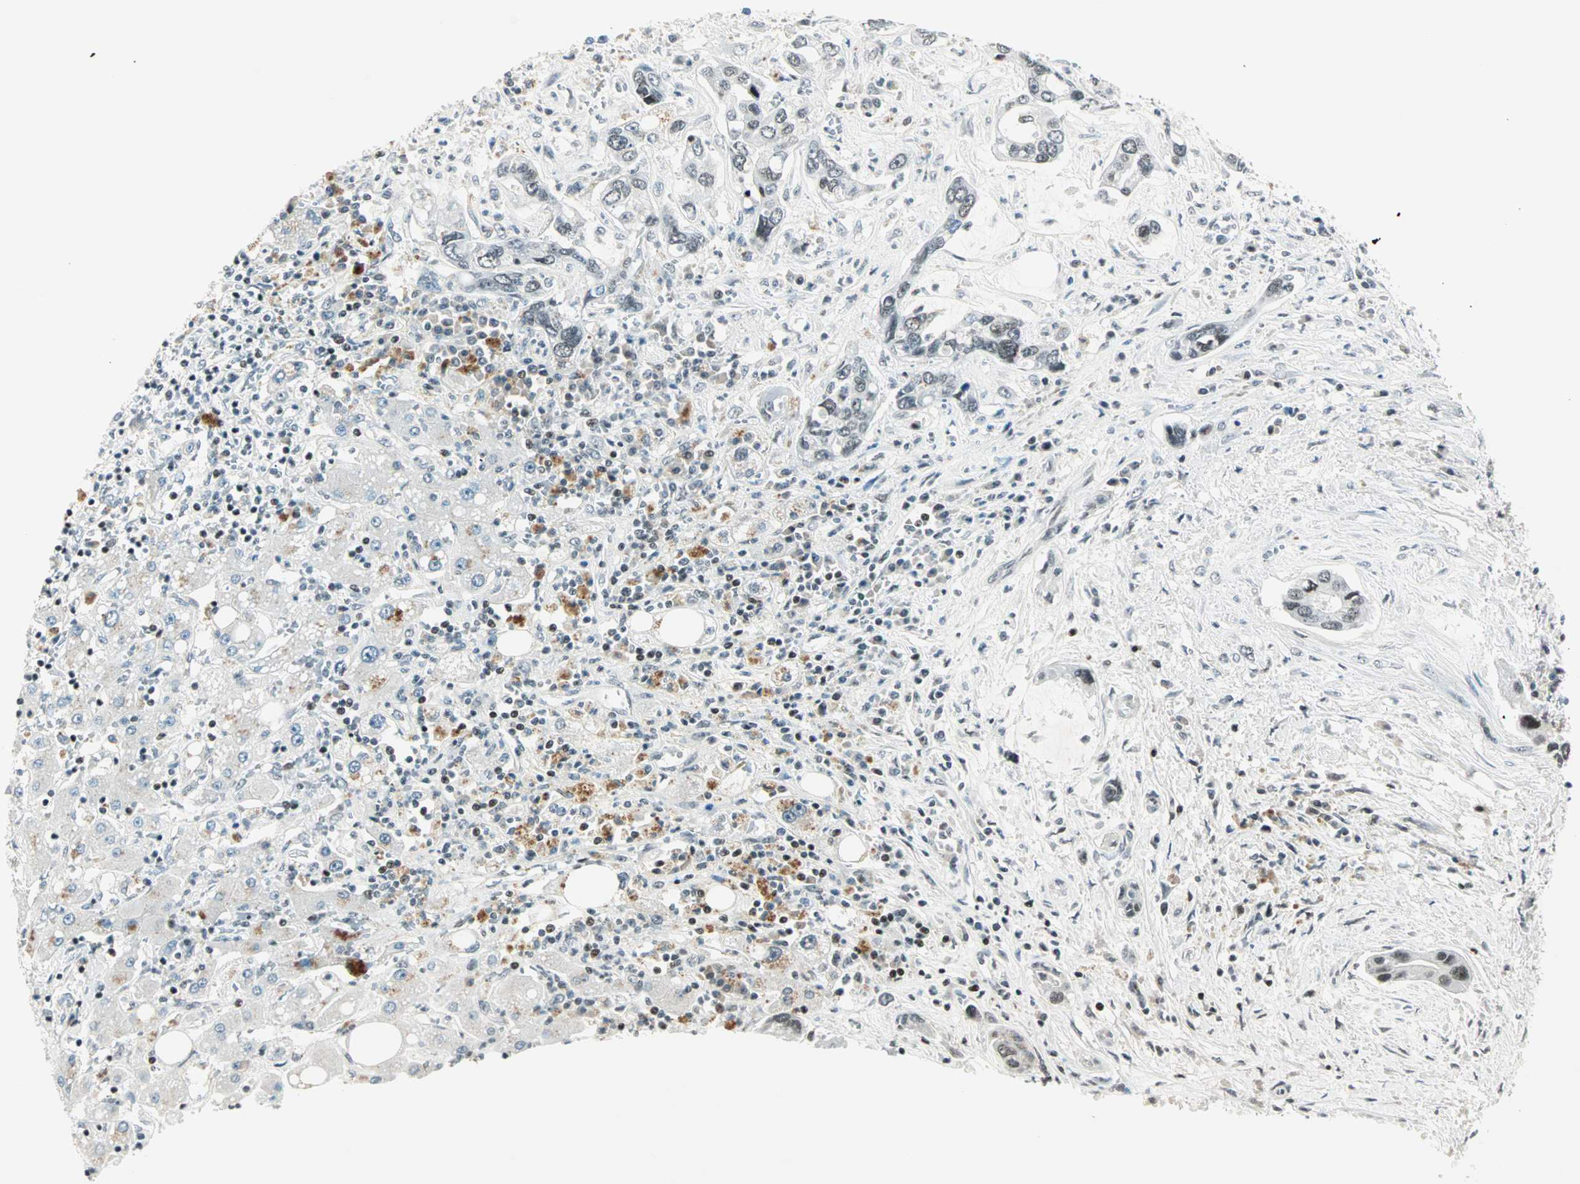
{"staining": {"intensity": "weak", "quantity": "25%-75%", "location": "none"}, "tissue": "liver cancer", "cell_type": "Tumor cells", "image_type": "cancer", "snomed": [{"axis": "morphology", "description": "Cholangiocarcinoma"}, {"axis": "topography", "description": "Liver"}], "caption": "High-power microscopy captured an immunohistochemistry (IHC) image of cholangiocarcinoma (liver), revealing weak None expression in approximately 25%-75% of tumor cells.", "gene": "SIN3A", "patient": {"sex": "female", "age": 65}}